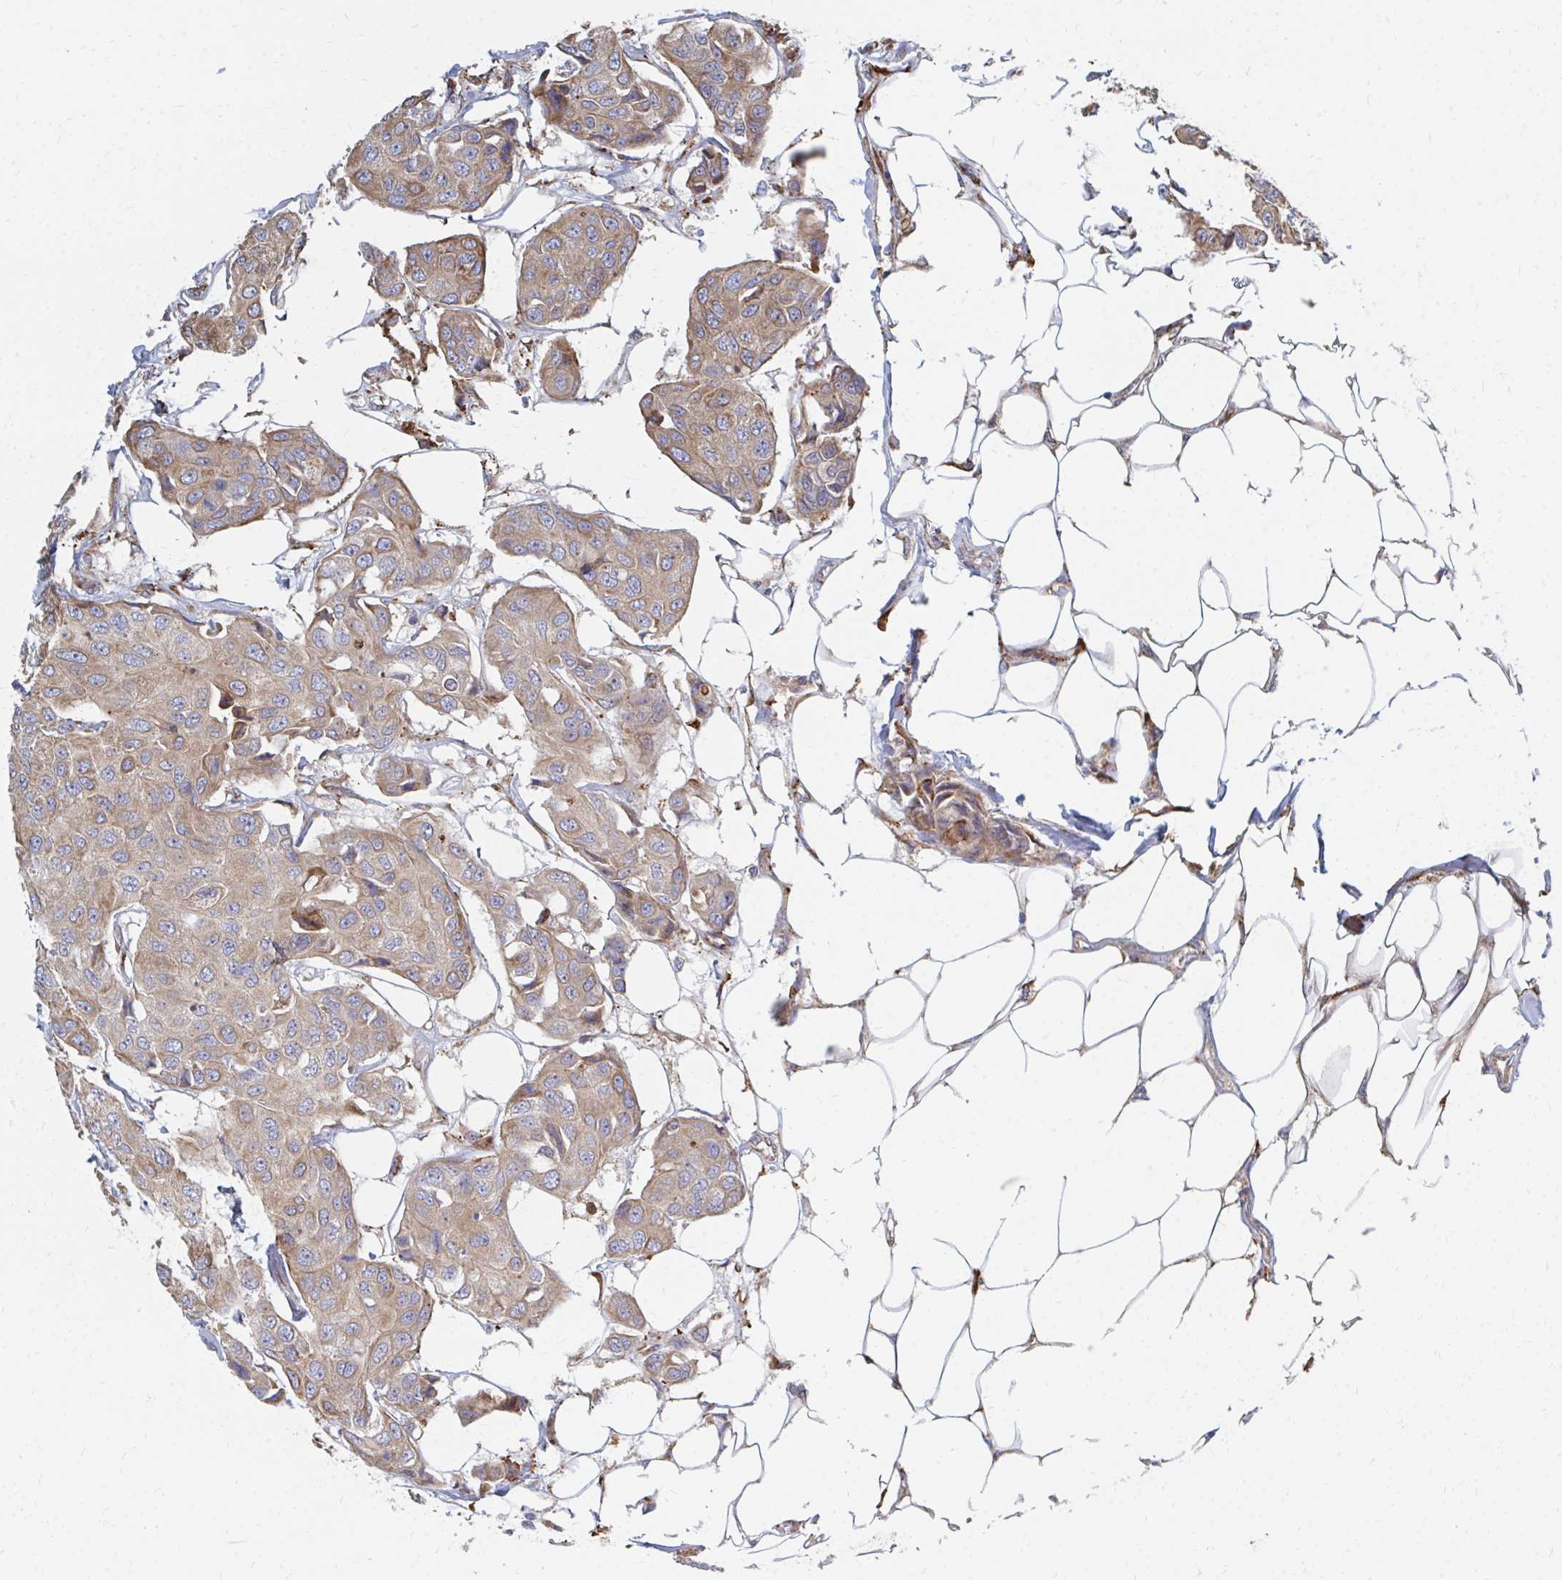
{"staining": {"intensity": "weak", "quantity": ">75%", "location": "cytoplasmic/membranous"}, "tissue": "breast cancer", "cell_type": "Tumor cells", "image_type": "cancer", "snomed": [{"axis": "morphology", "description": "Duct carcinoma"}, {"axis": "topography", "description": "Breast"}, {"axis": "topography", "description": "Lymph node"}], "caption": "Immunohistochemistry (DAB (3,3'-diaminobenzidine)) staining of invasive ductal carcinoma (breast) reveals weak cytoplasmic/membranous protein expression in approximately >75% of tumor cells.", "gene": "PPP1R13L", "patient": {"sex": "female", "age": 80}}